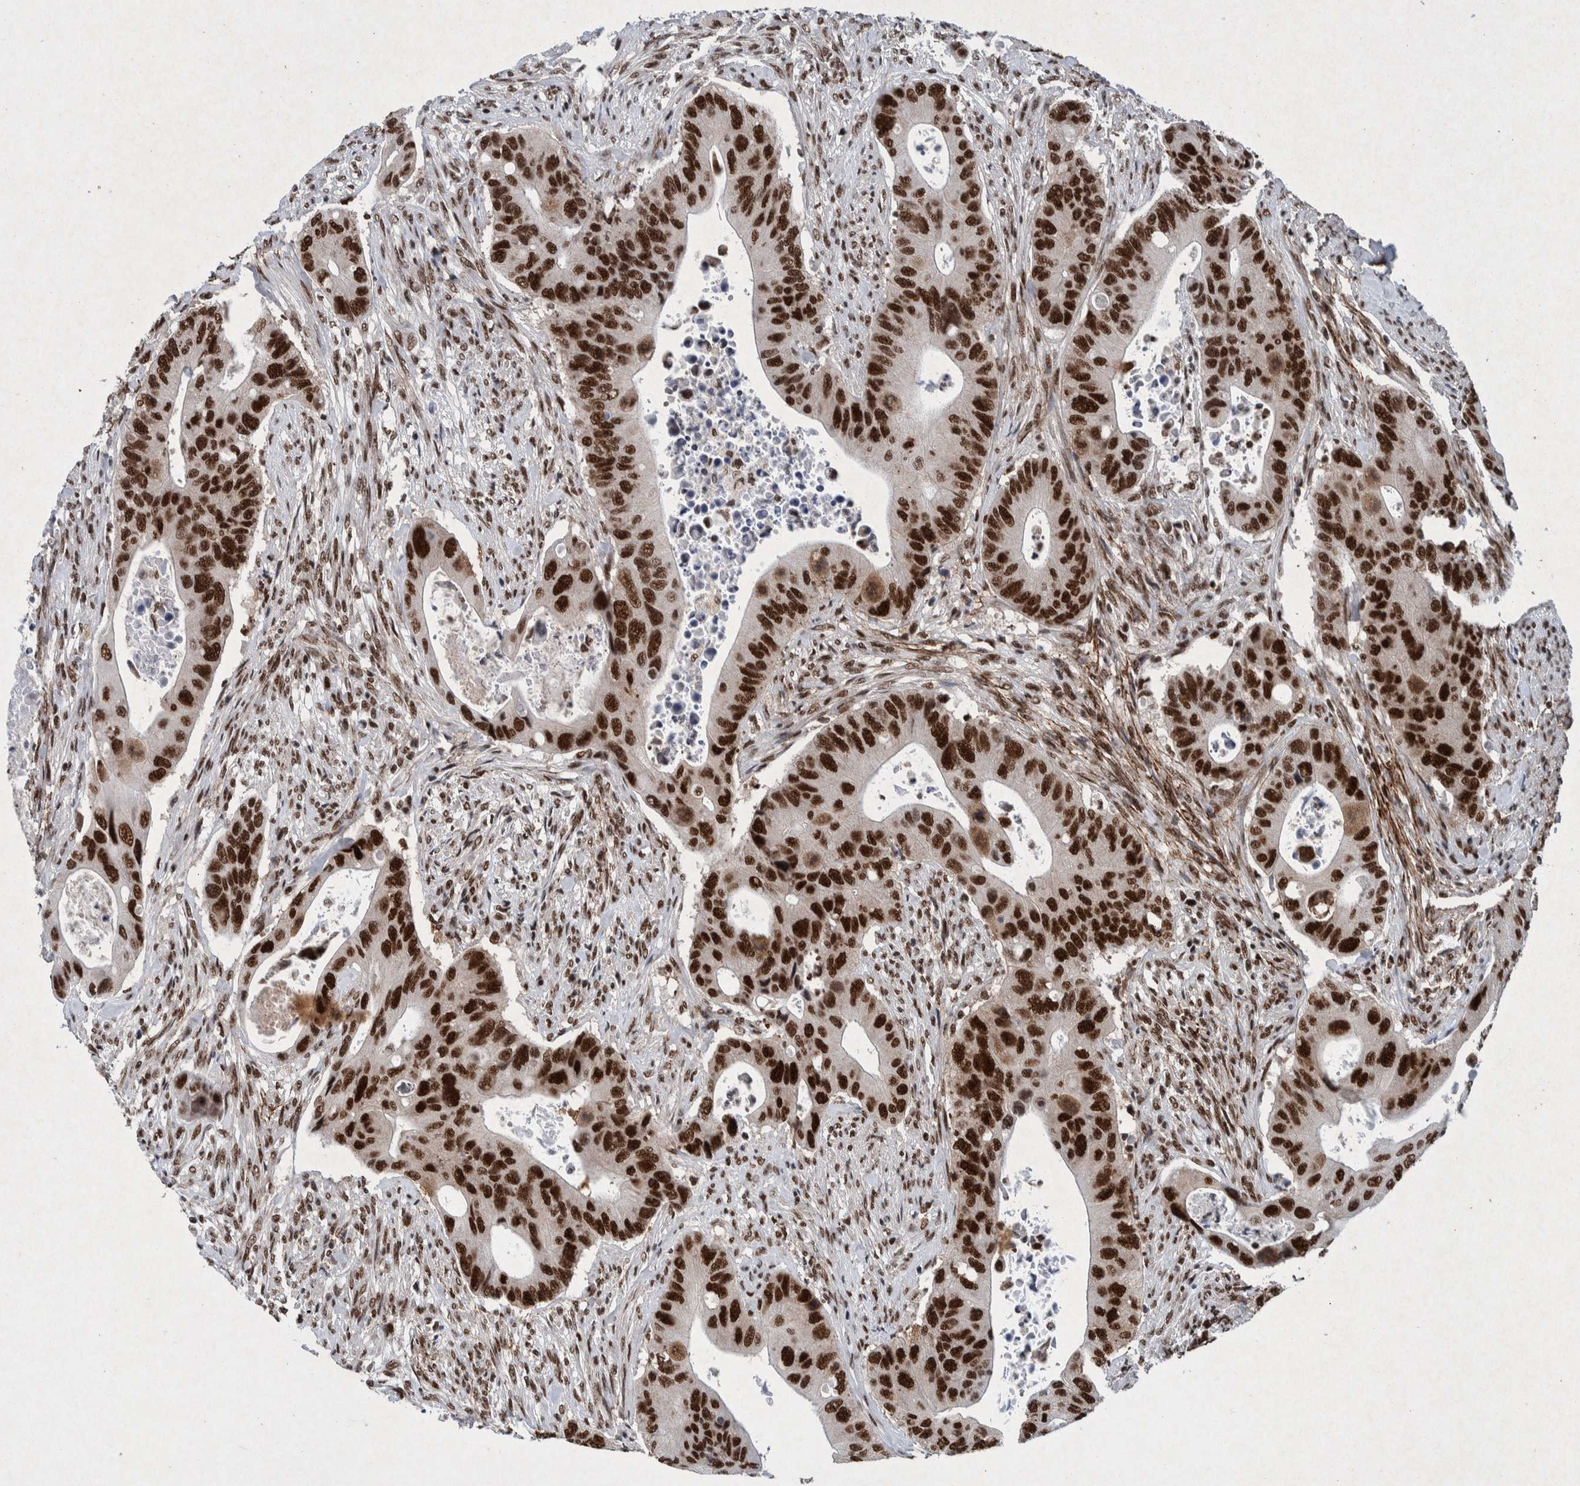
{"staining": {"intensity": "strong", "quantity": ">75%", "location": "nuclear"}, "tissue": "colorectal cancer", "cell_type": "Tumor cells", "image_type": "cancer", "snomed": [{"axis": "morphology", "description": "Adenocarcinoma, NOS"}, {"axis": "topography", "description": "Rectum"}], "caption": "A brown stain shows strong nuclear positivity of a protein in colorectal cancer tumor cells.", "gene": "TAF10", "patient": {"sex": "female", "age": 57}}